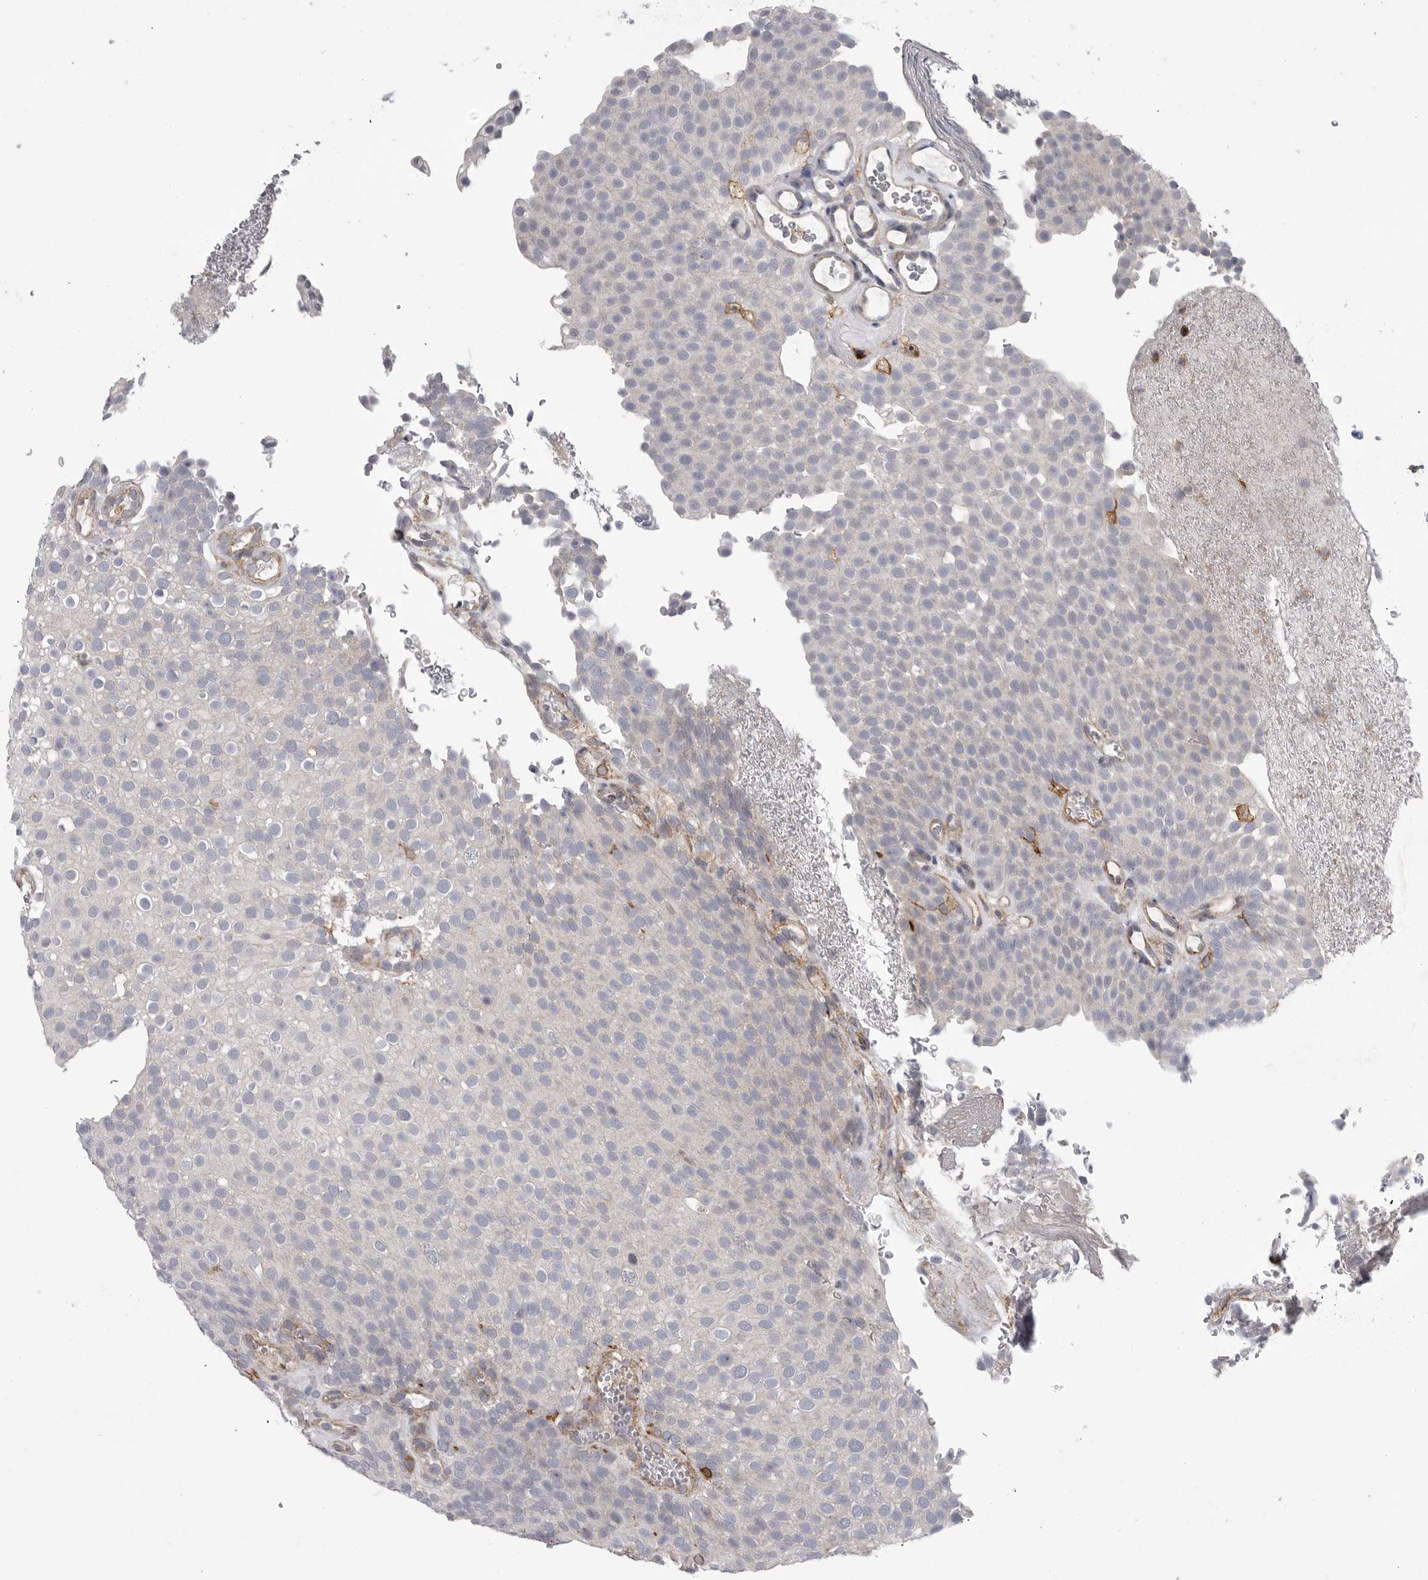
{"staining": {"intensity": "negative", "quantity": "none", "location": "none"}, "tissue": "urothelial cancer", "cell_type": "Tumor cells", "image_type": "cancer", "snomed": [{"axis": "morphology", "description": "Urothelial carcinoma, Low grade"}, {"axis": "topography", "description": "Urinary bladder"}], "caption": "Tumor cells are negative for protein expression in human urothelial cancer. (Brightfield microscopy of DAB (3,3'-diaminobenzidine) IHC at high magnification).", "gene": "SIGLEC10", "patient": {"sex": "male", "age": 78}}